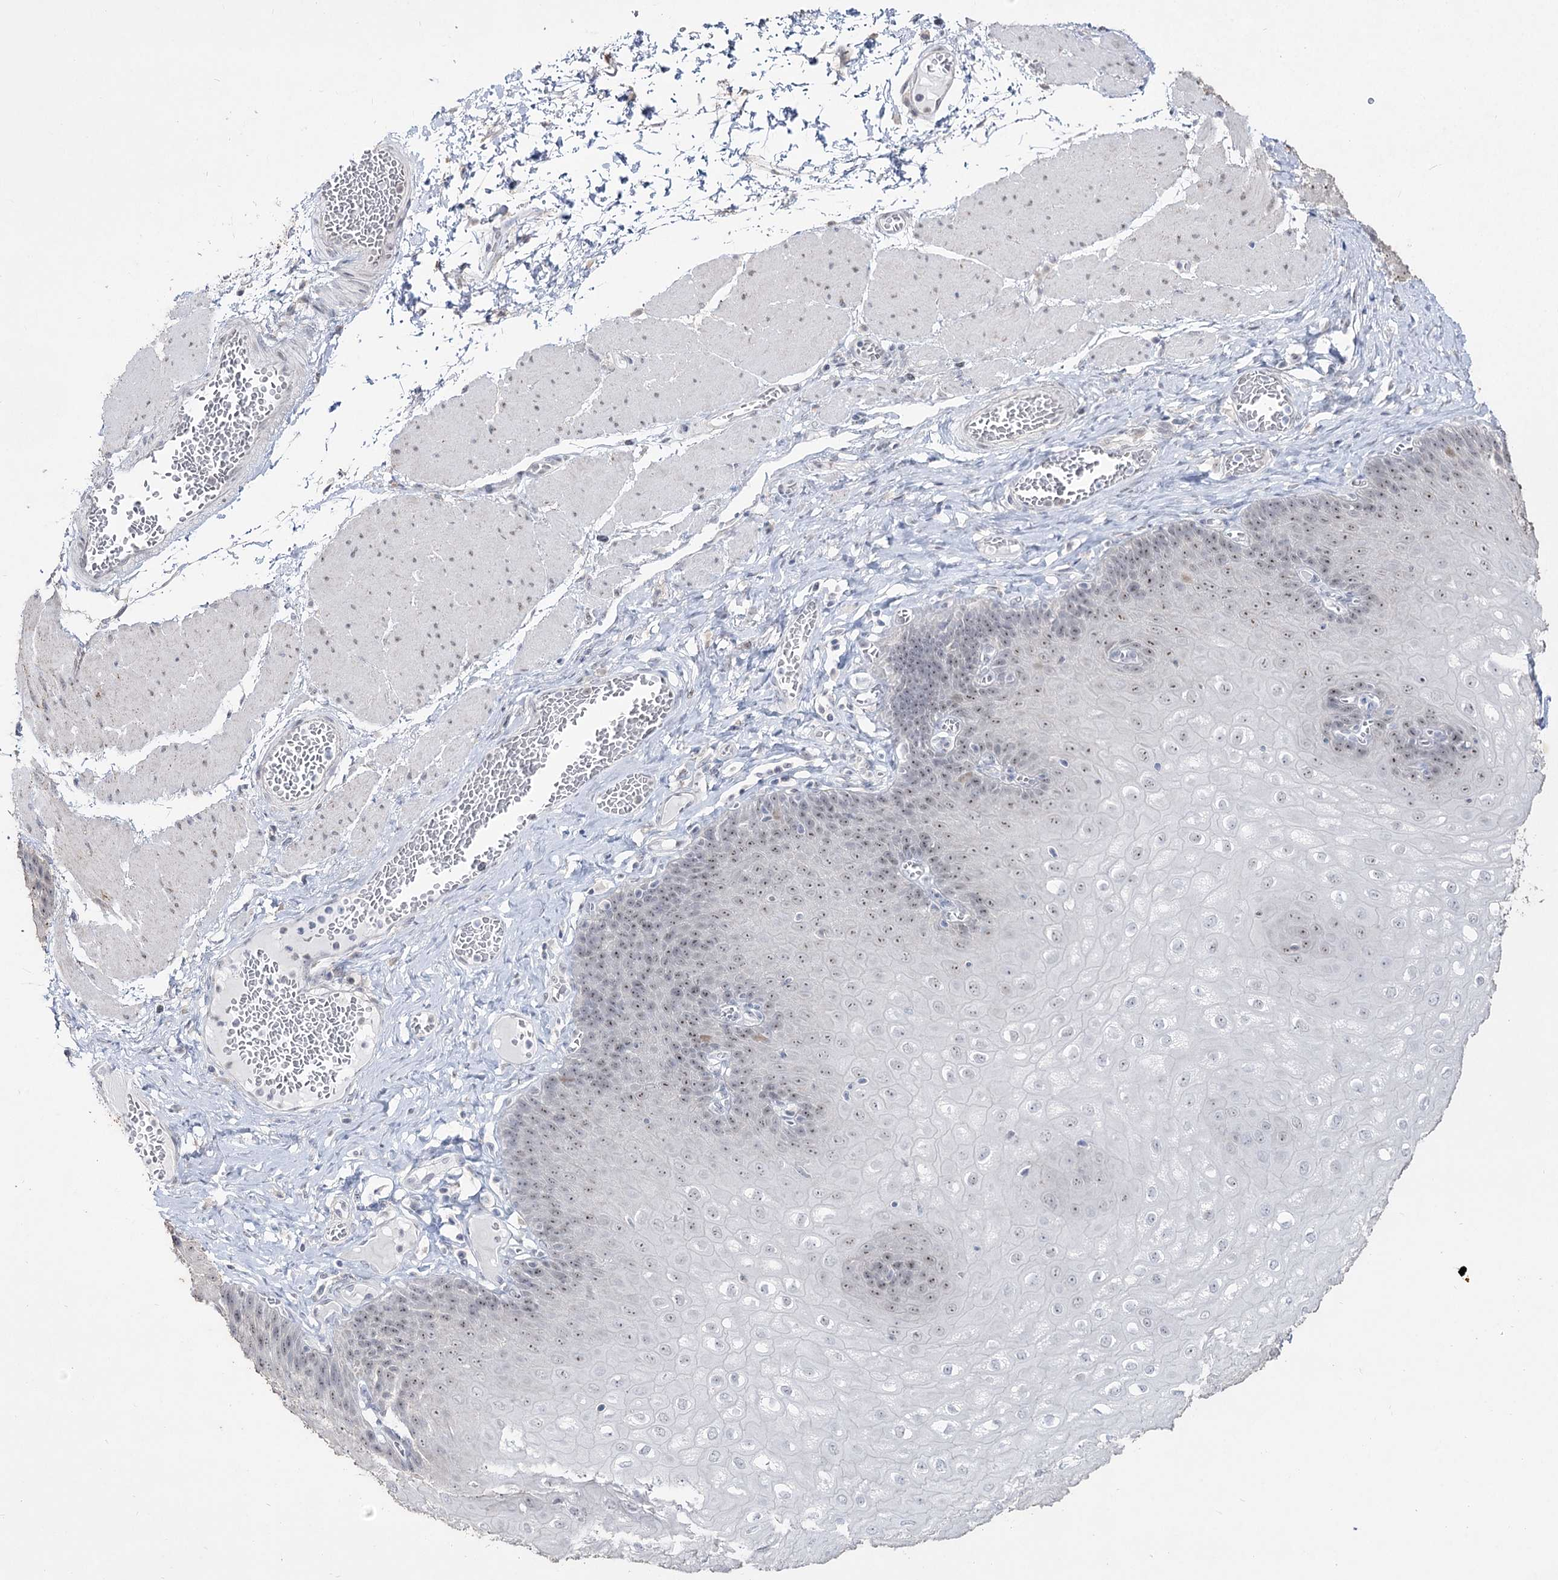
{"staining": {"intensity": "moderate", "quantity": "25%-75%", "location": "nuclear"}, "tissue": "esophagus", "cell_type": "Squamous epithelial cells", "image_type": "normal", "snomed": [{"axis": "morphology", "description": "Normal tissue, NOS"}, {"axis": "topography", "description": "Esophagus"}], "caption": "Protein staining exhibits moderate nuclear expression in about 25%-75% of squamous epithelial cells in unremarkable esophagus. The protein is stained brown, and the nuclei are stained in blue (DAB (3,3'-diaminobenzidine) IHC with brightfield microscopy, high magnification).", "gene": "DDX50", "patient": {"sex": "male", "age": 60}}